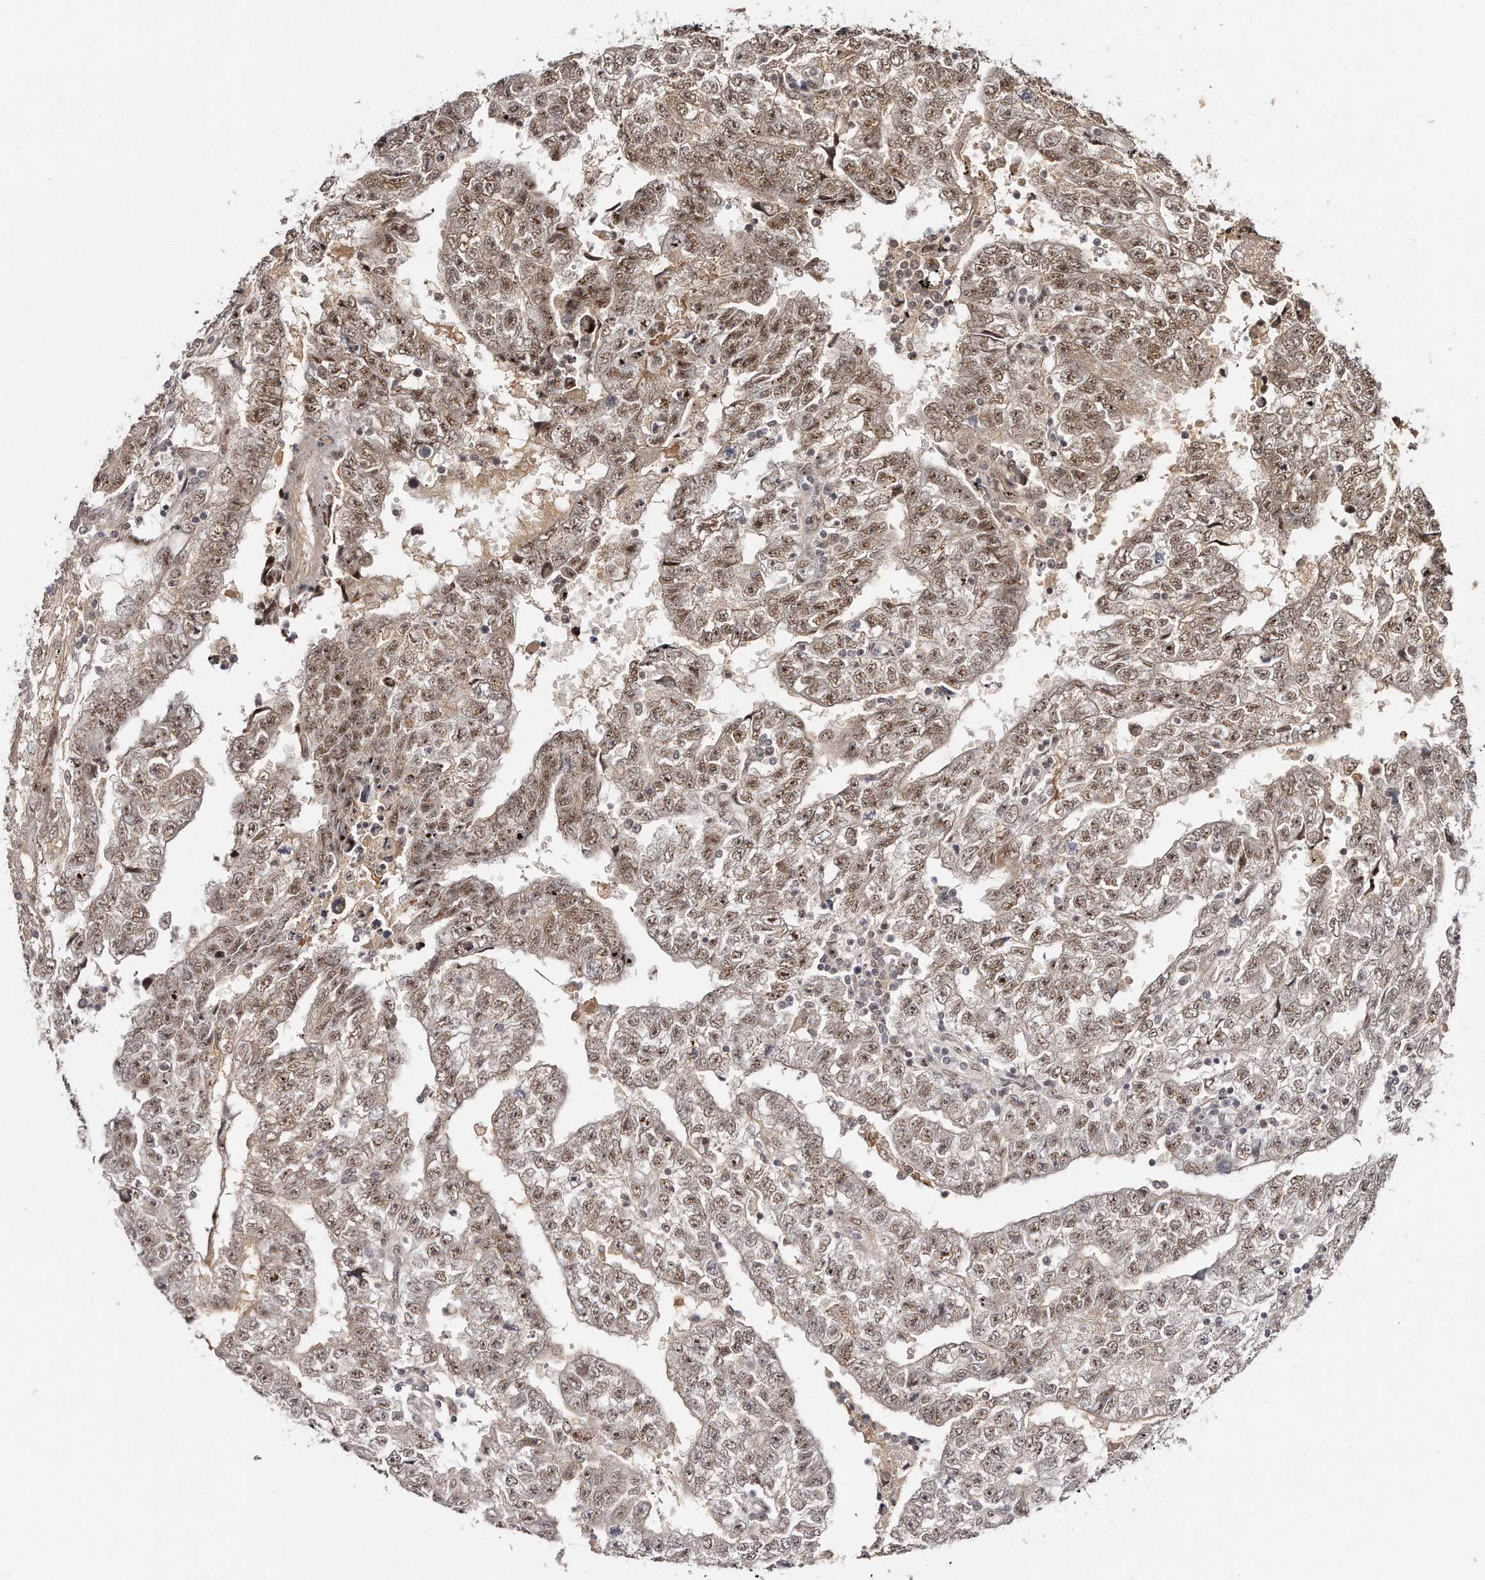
{"staining": {"intensity": "moderate", "quantity": "25%-75%", "location": "nuclear"}, "tissue": "testis cancer", "cell_type": "Tumor cells", "image_type": "cancer", "snomed": [{"axis": "morphology", "description": "Carcinoma, Embryonal, NOS"}, {"axis": "topography", "description": "Testis"}], "caption": "DAB (3,3'-diaminobenzidine) immunohistochemical staining of embryonal carcinoma (testis) reveals moderate nuclear protein positivity in approximately 25%-75% of tumor cells.", "gene": "SOX4", "patient": {"sex": "male", "age": 25}}